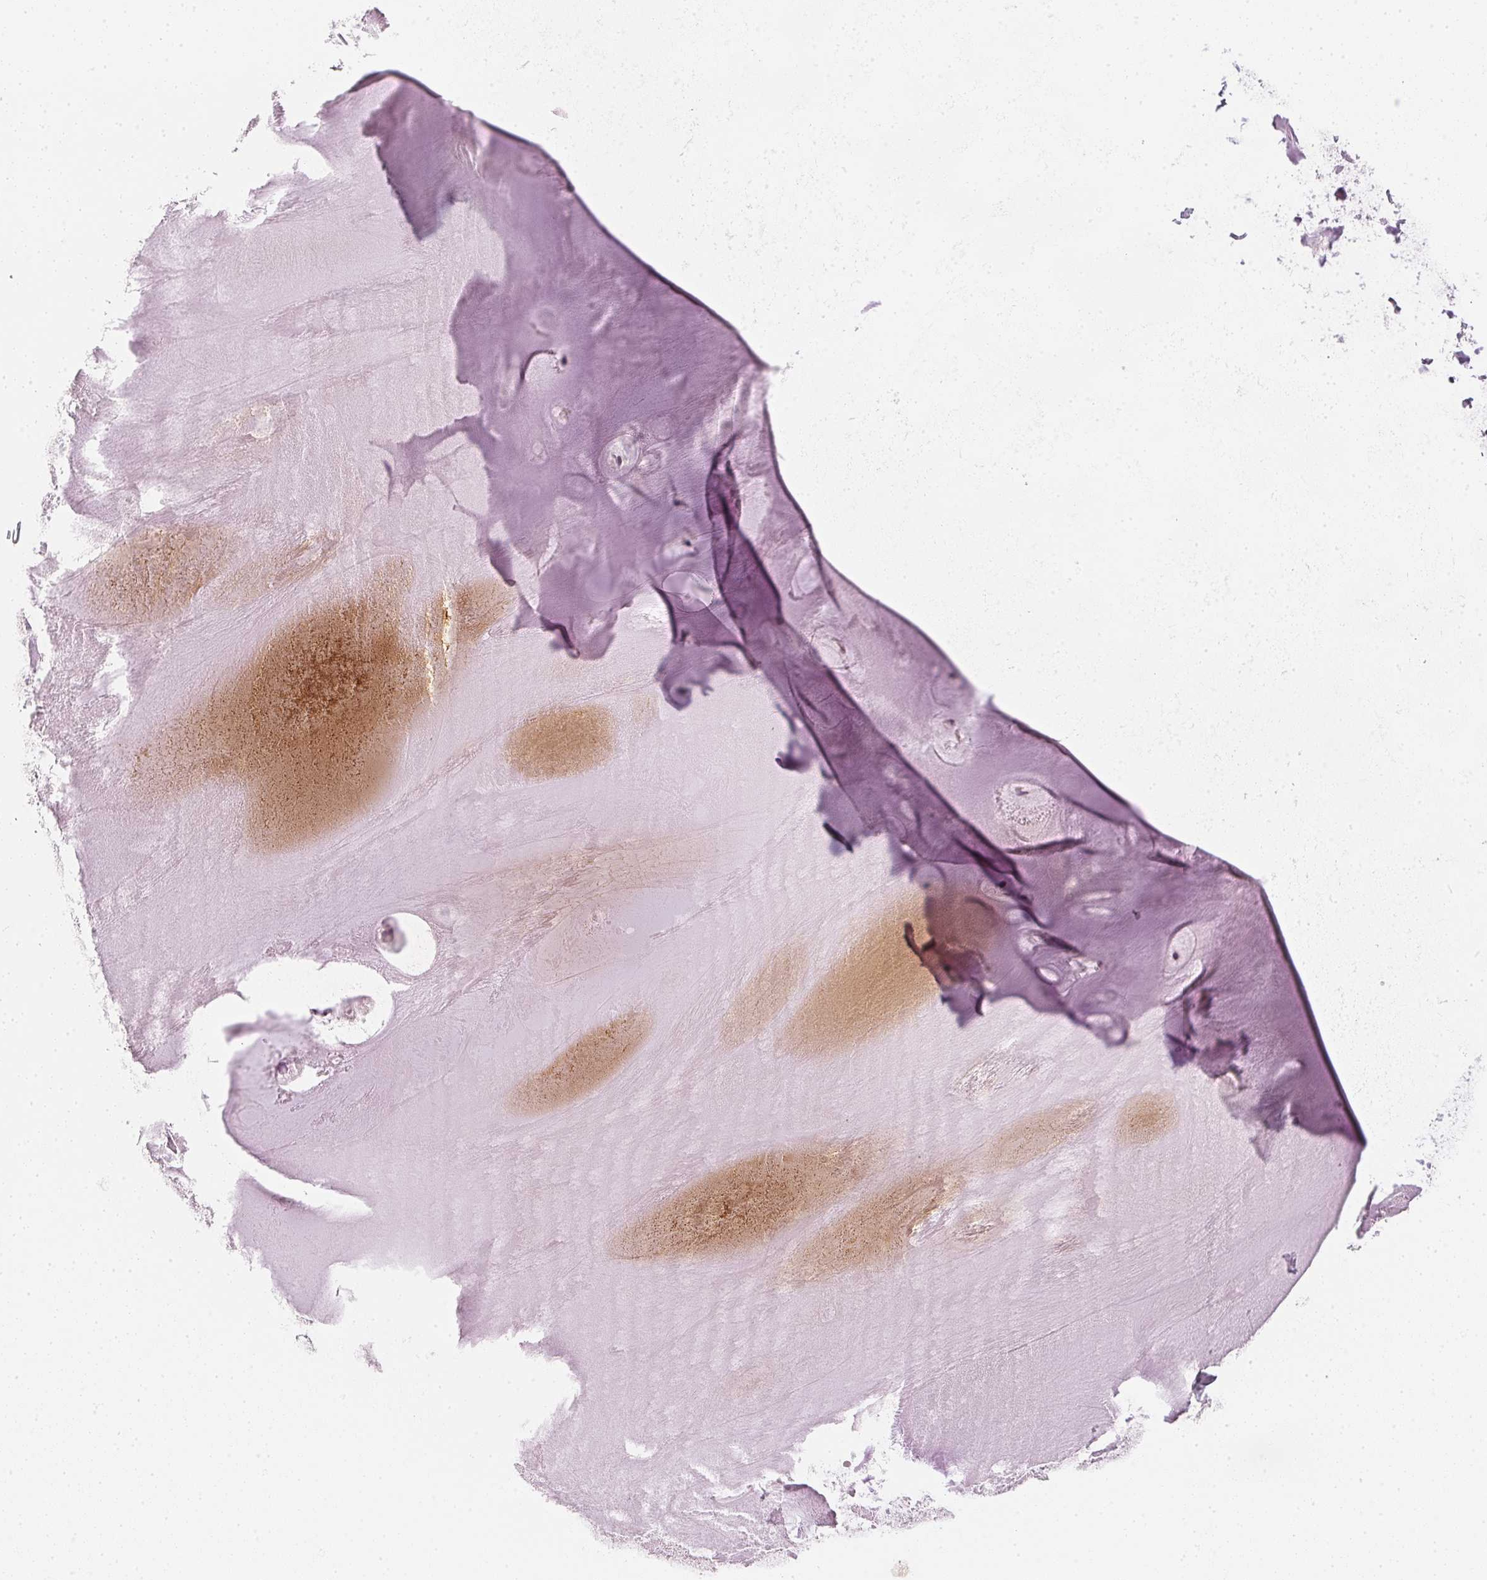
{"staining": {"intensity": "negative", "quantity": "none", "location": "none"}, "tissue": "adipose tissue", "cell_type": "Adipocytes", "image_type": "normal", "snomed": [{"axis": "morphology", "description": "Normal tissue, NOS"}, {"axis": "morphology", "description": "Squamous cell carcinoma, NOS"}, {"axis": "topography", "description": "Cartilage tissue"}, {"axis": "topography", "description": "Bronchus"}, {"axis": "topography", "description": "Lung"}], "caption": "Micrograph shows no significant protein positivity in adipocytes of normal adipose tissue.", "gene": "CHST4", "patient": {"sex": "male", "age": 66}}